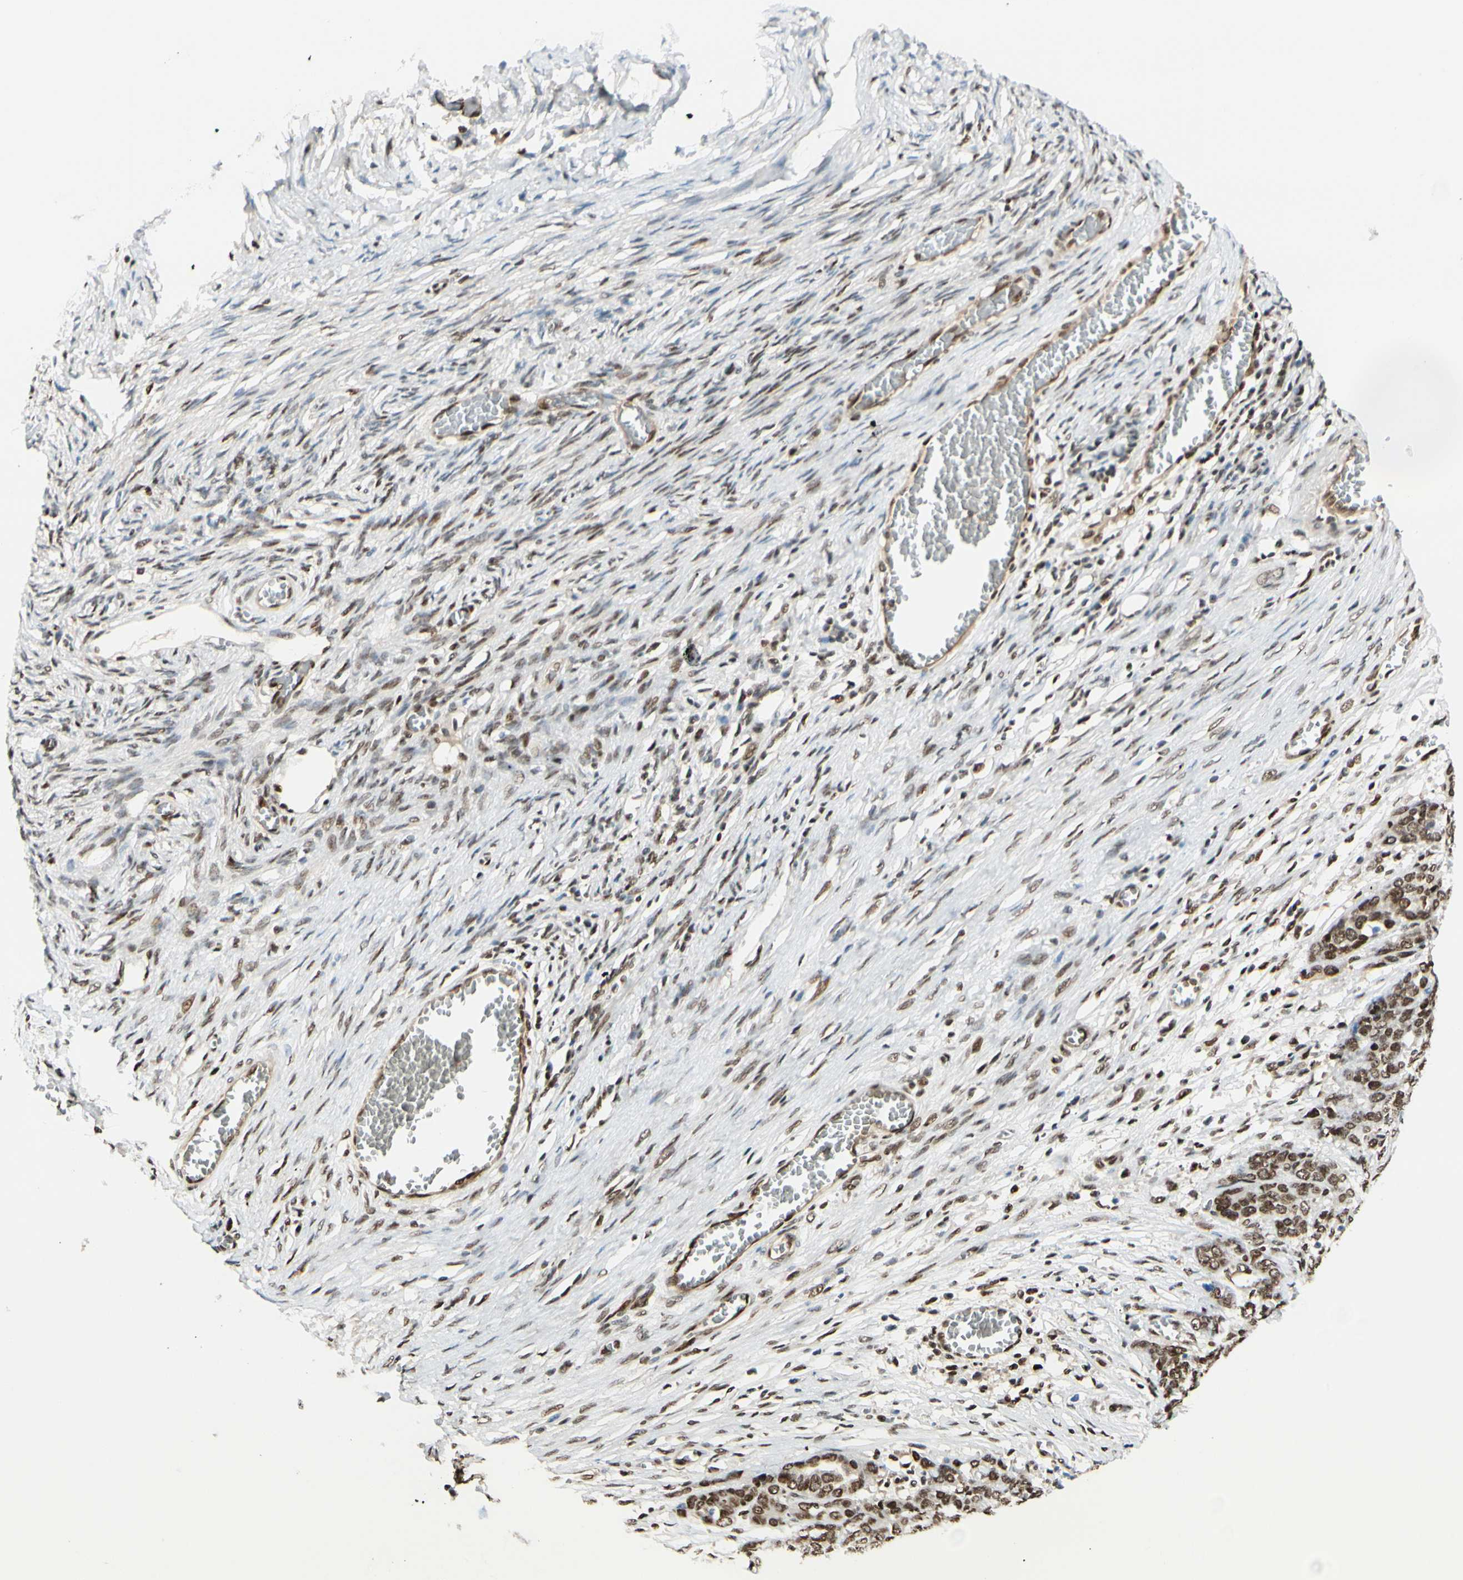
{"staining": {"intensity": "moderate", "quantity": ">75%", "location": "nuclear"}, "tissue": "ovarian cancer", "cell_type": "Tumor cells", "image_type": "cancer", "snomed": [{"axis": "morphology", "description": "Cystadenocarcinoma, serous, NOS"}, {"axis": "topography", "description": "Ovary"}], "caption": "Ovarian serous cystadenocarcinoma stained with DAB immunohistochemistry (IHC) displays medium levels of moderate nuclear positivity in about >75% of tumor cells. The protein is stained brown, and the nuclei are stained in blue (DAB (3,3'-diaminobenzidine) IHC with brightfield microscopy, high magnification).", "gene": "SUFU", "patient": {"sex": "female", "age": 44}}